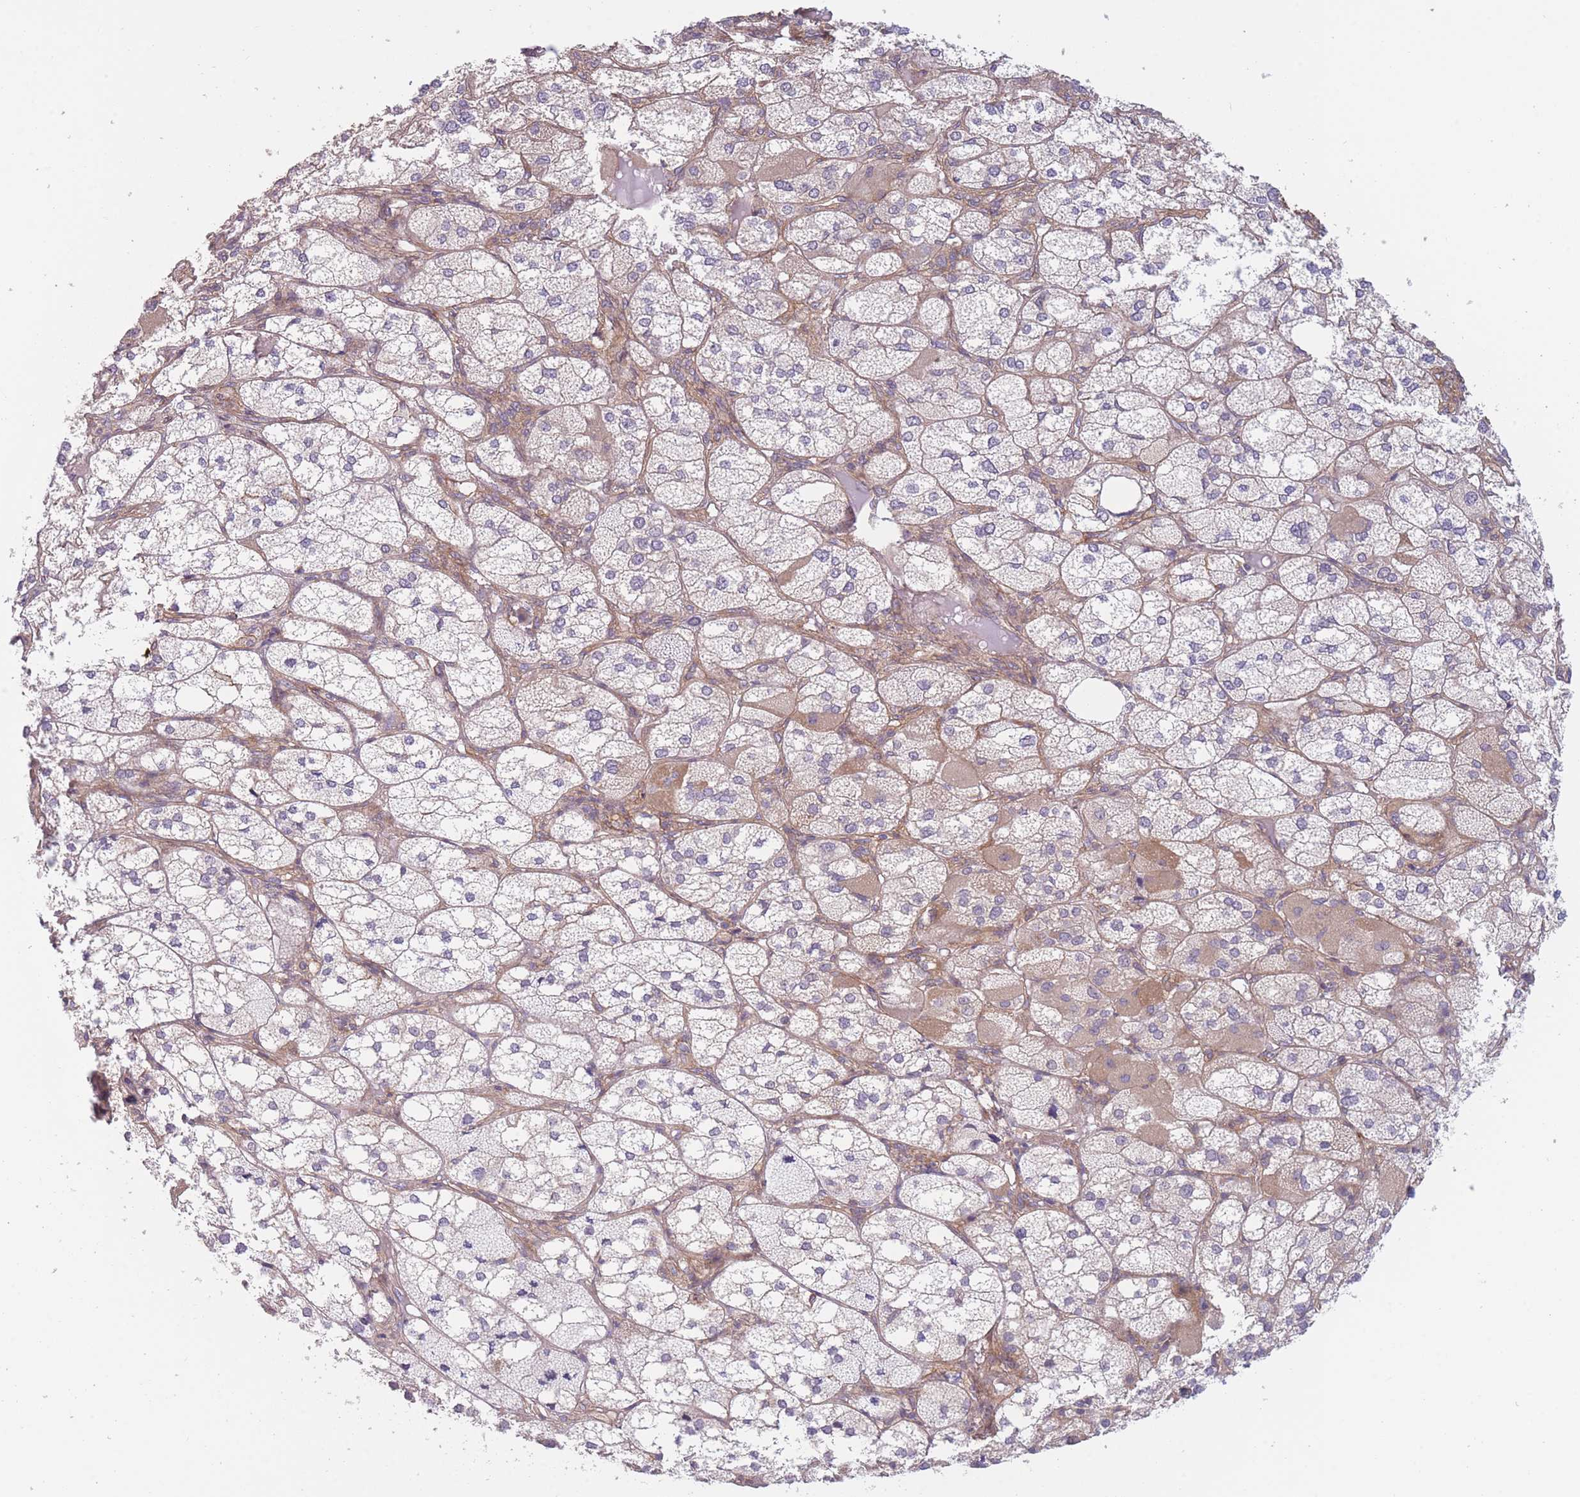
{"staining": {"intensity": "weak", "quantity": "25%-75%", "location": "cytoplasmic/membranous"}, "tissue": "adrenal gland", "cell_type": "Glandular cells", "image_type": "normal", "snomed": [{"axis": "morphology", "description": "Normal tissue, NOS"}, {"axis": "topography", "description": "Adrenal gland"}], "caption": "Protein analysis of unremarkable adrenal gland shows weak cytoplasmic/membranous expression in approximately 25%-75% of glandular cells. (Brightfield microscopy of DAB IHC at high magnification).", "gene": "WDR93", "patient": {"sex": "female", "age": 61}}